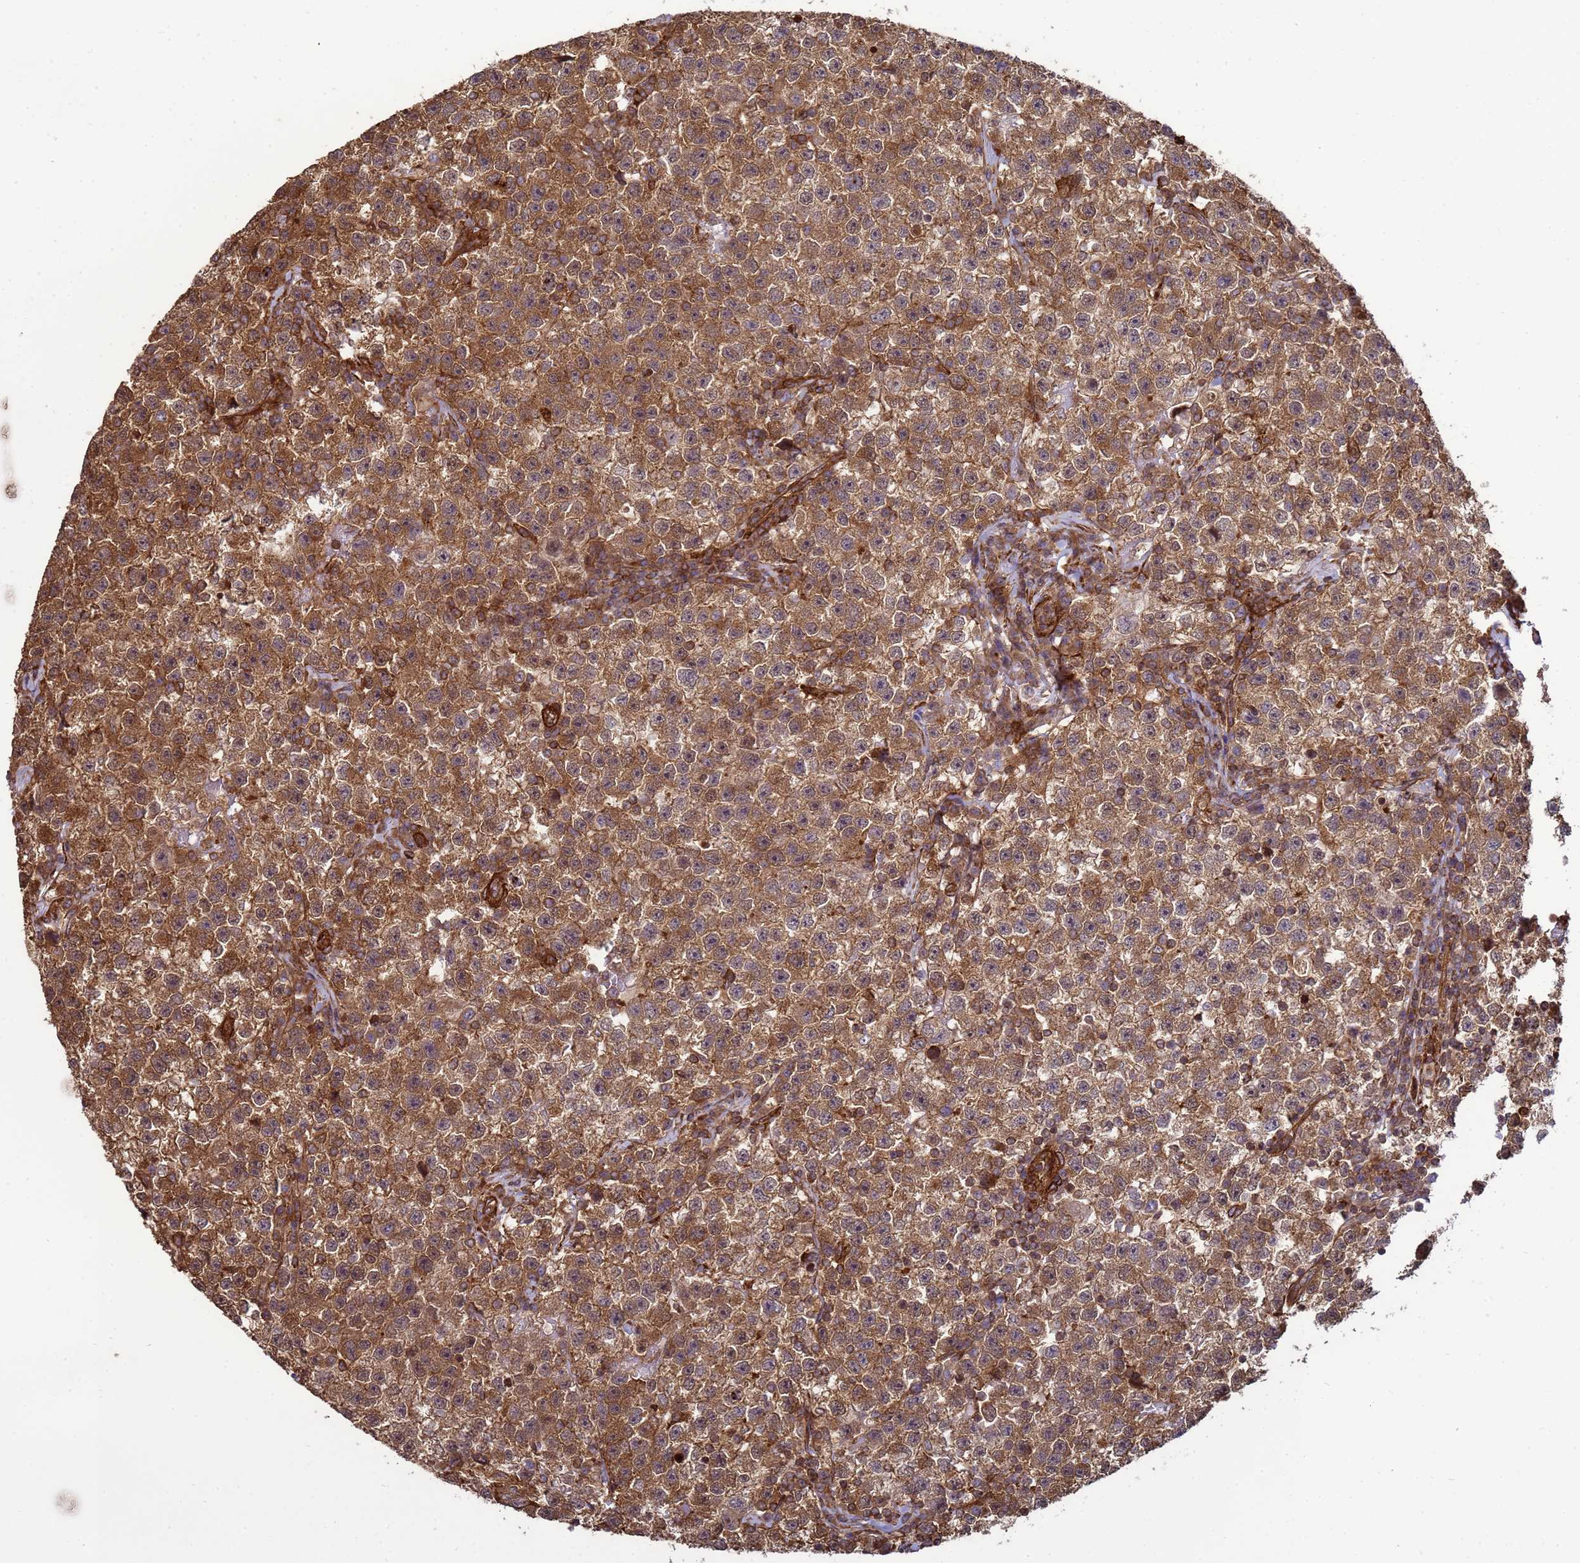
{"staining": {"intensity": "moderate", "quantity": ">75%", "location": "cytoplasmic/membranous"}, "tissue": "testis cancer", "cell_type": "Tumor cells", "image_type": "cancer", "snomed": [{"axis": "morphology", "description": "Seminoma, NOS"}, {"axis": "topography", "description": "Testis"}], "caption": "A histopathology image of human testis cancer (seminoma) stained for a protein exhibits moderate cytoplasmic/membranous brown staining in tumor cells.", "gene": "CNOT1", "patient": {"sex": "male", "age": 22}}